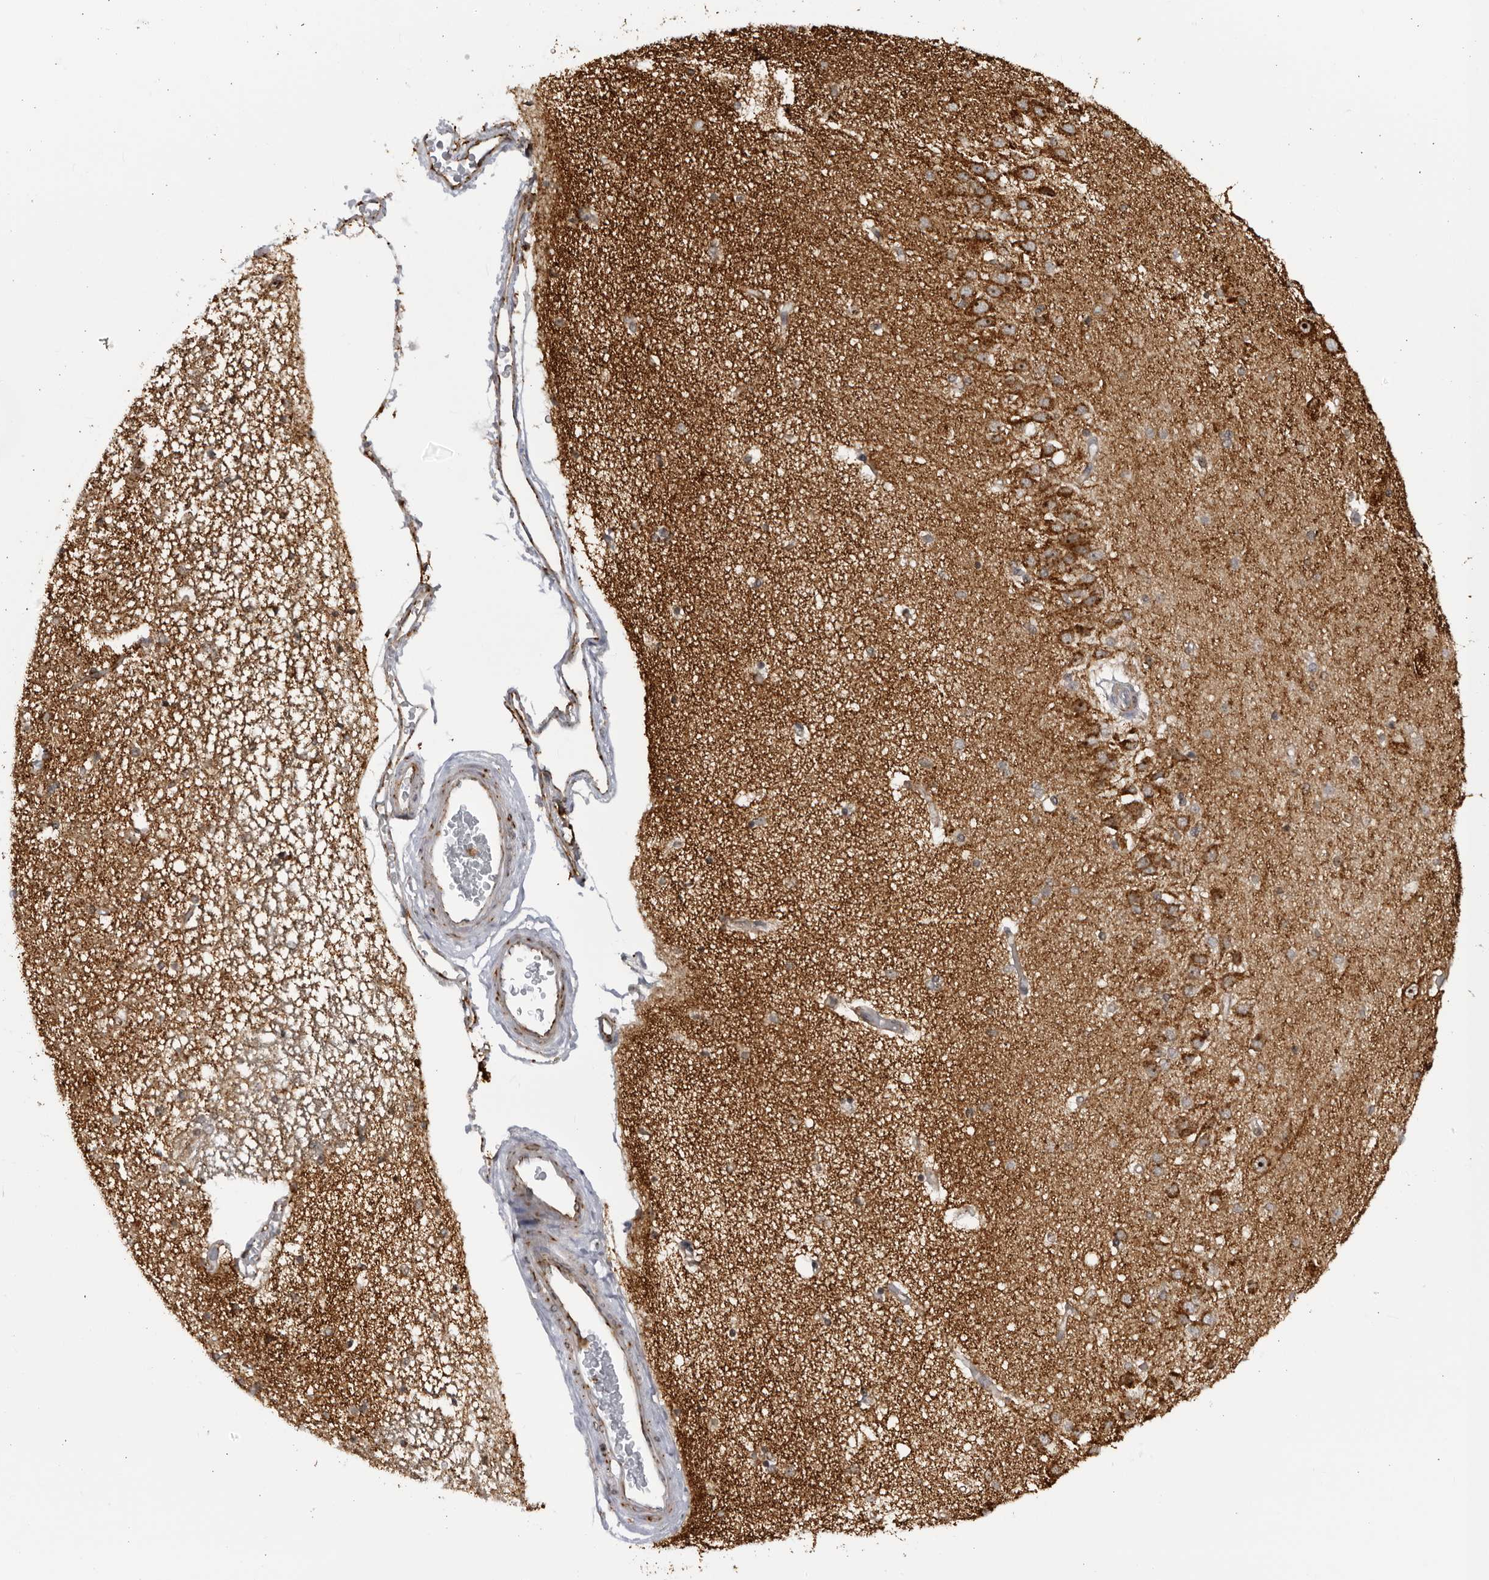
{"staining": {"intensity": "moderate", "quantity": "25%-75%", "location": "cytoplasmic/membranous"}, "tissue": "hippocampus", "cell_type": "Glial cells", "image_type": "normal", "snomed": [{"axis": "morphology", "description": "Normal tissue, NOS"}, {"axis": "topography", "description": "Hippocampus"}], "caption": "Brown immunohistochemical staining in benign hippocampus shows moderate cytoplasmic/membranous expression in approximately 25%-75% of glial cells. (DAB (3,3'-diaminobenzidine) IHC, brown staining for protein, blue staining for nuclei).", "gene": "RBM34", "patient": {"sex": "female", "age": 54}}